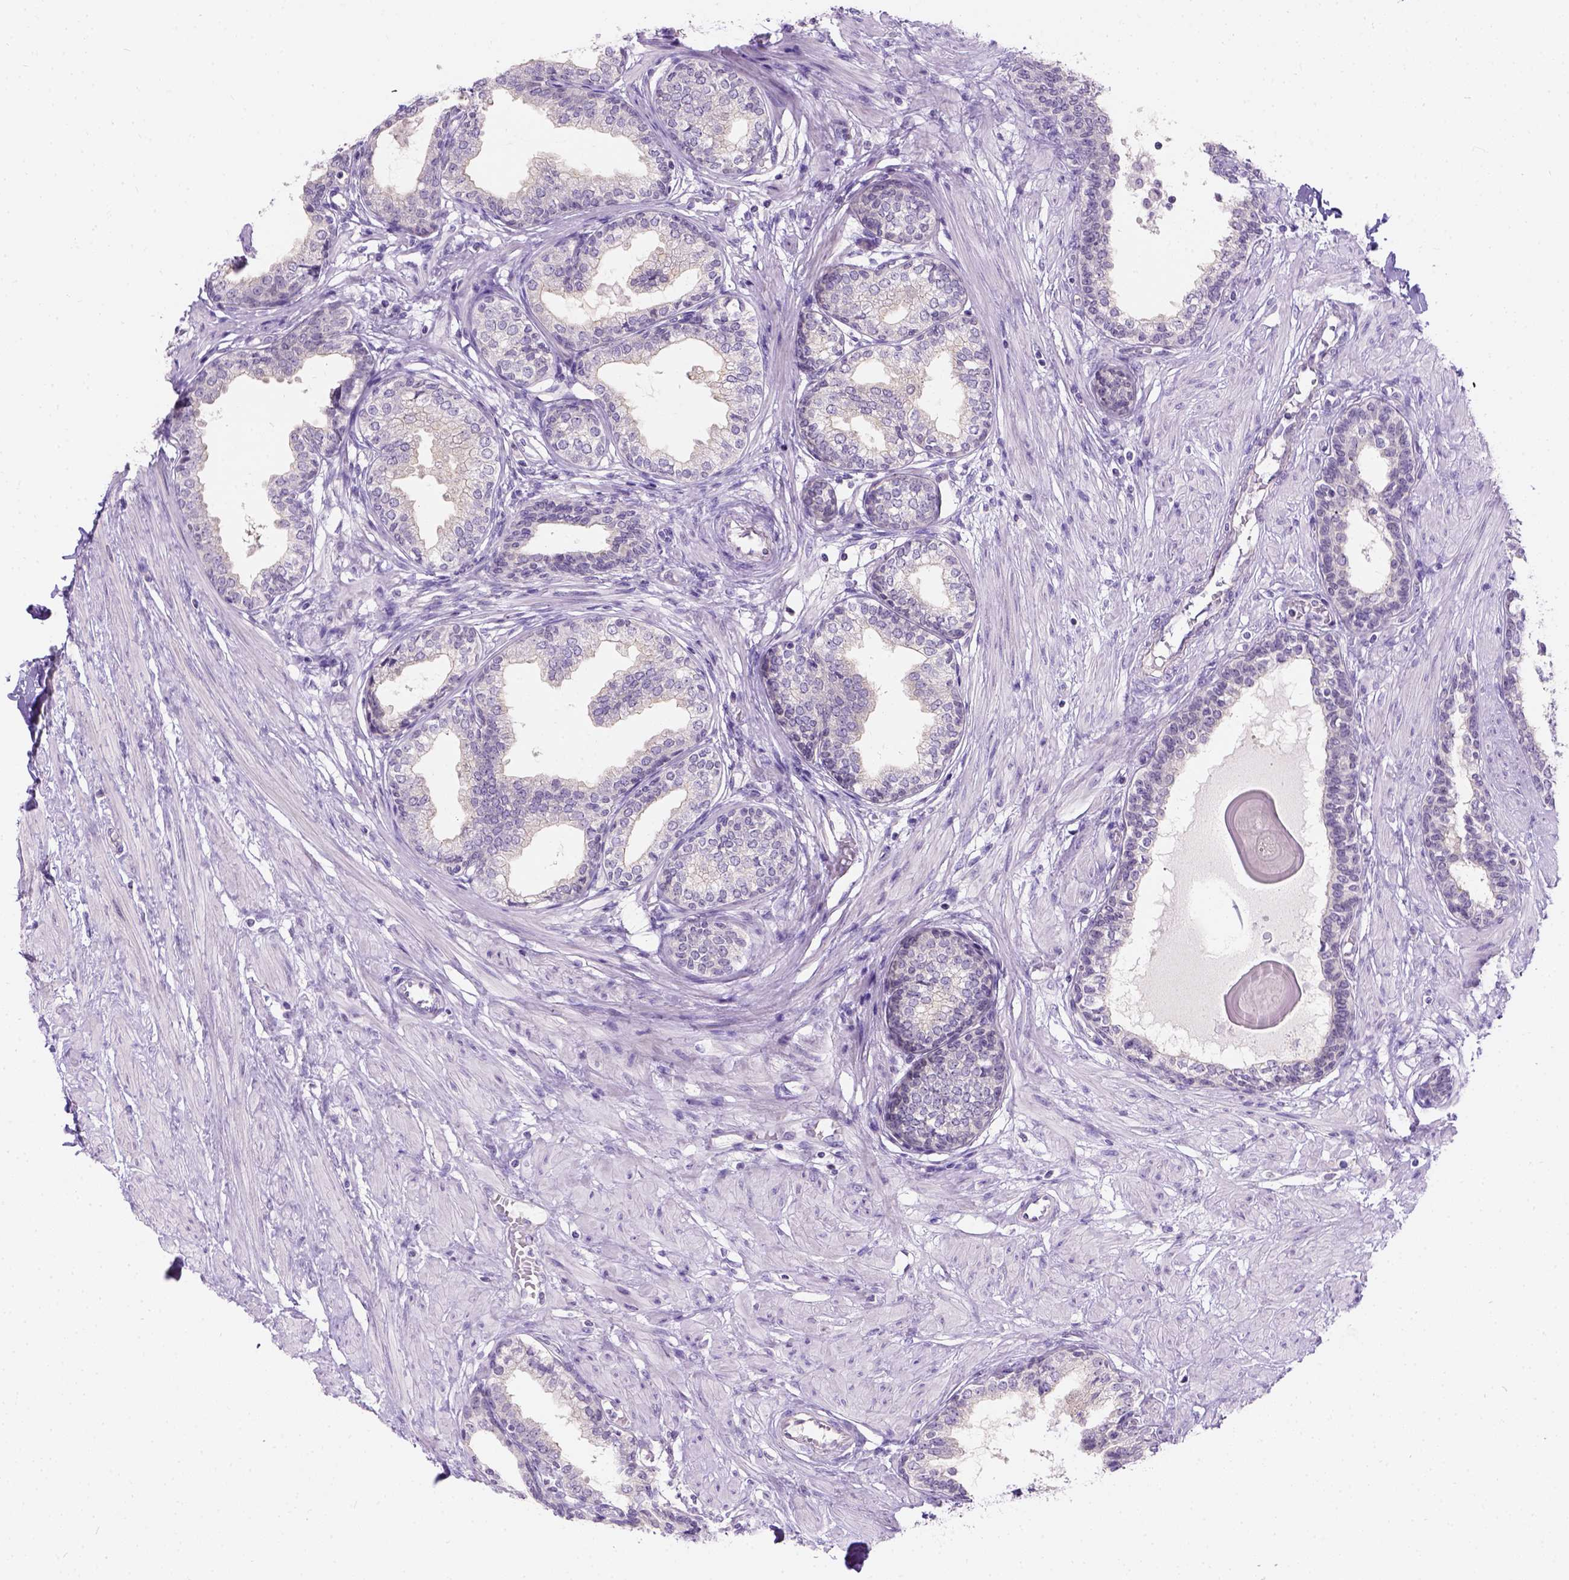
{"staining": {"intensity": "negative", "quantity": "none", "location": "none"}, "tissue": "prostate", "cell_type": "Glandular cells", "image_type": "normal", "snomed": [{"axis": "morphology", "description": "Normal tissue, NOS"}, {"axis": "topography", "description": "Prostate"}], "caption": "Immunohistochemistry photomicrograph of normal prostate stained for a protein (brown), which reveals no staining in glandular cells.", "gene": "C20orf144", "patient": {"sex": "male", "age": 55}}